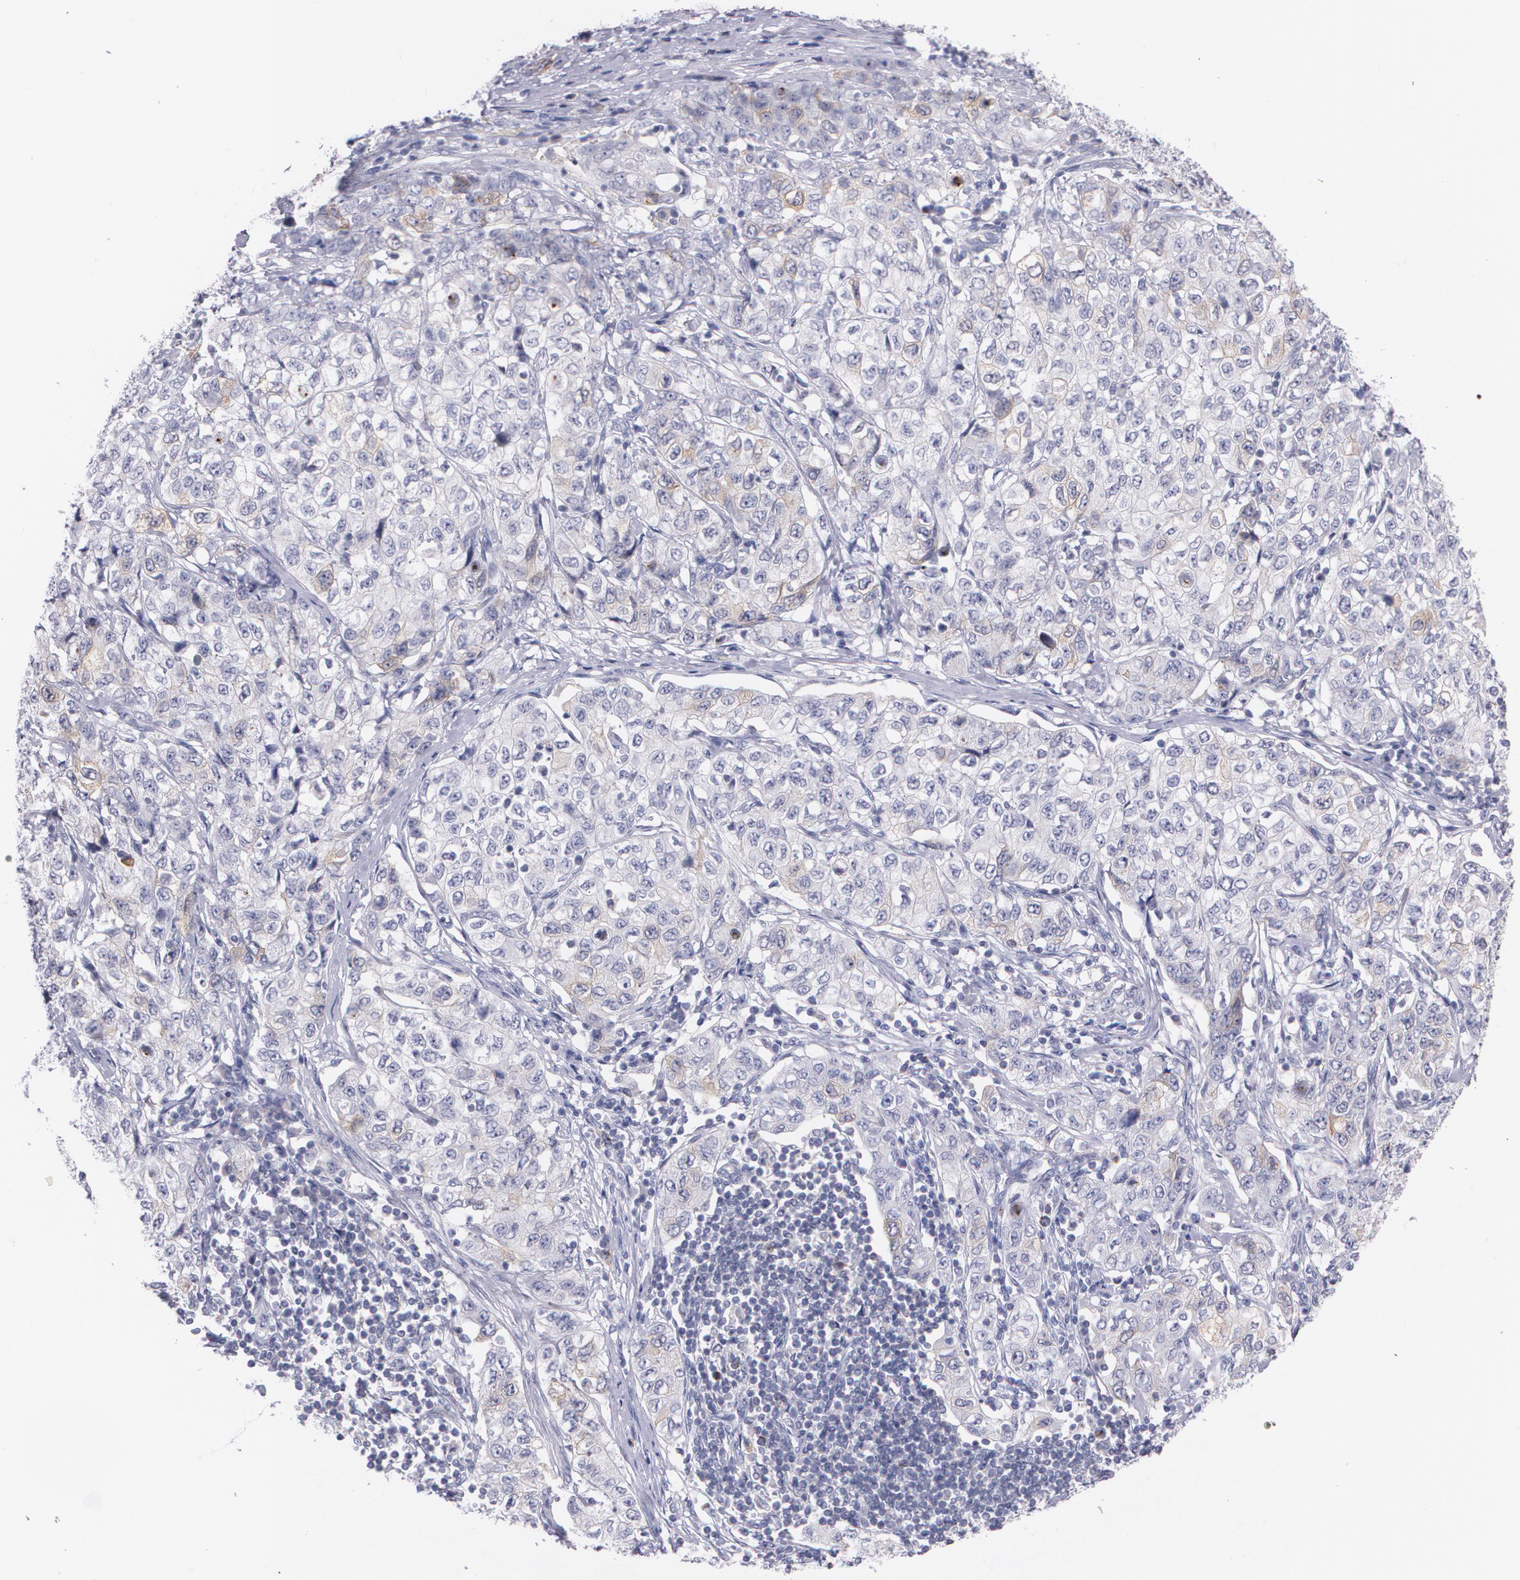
{"staining": {"intensity": "weak", "quantity": "<25%", "location": "cytoplasmic/membranous"}, "tissue": "stomach cancer", "cell_type": "Tumor cells", "image_type": "cancer", "snomed": [{"axis": "morphology", "description": "Adenocarcinoma, NOS"}, {"axis": "topography", "description": "Stomach"}], "caption": "A photomicrograph of human stomach adenocarcinoma is negative for staining in tumor cells.", "gene": "HMMR", "patient": {"sex": "male", "age": 48}}